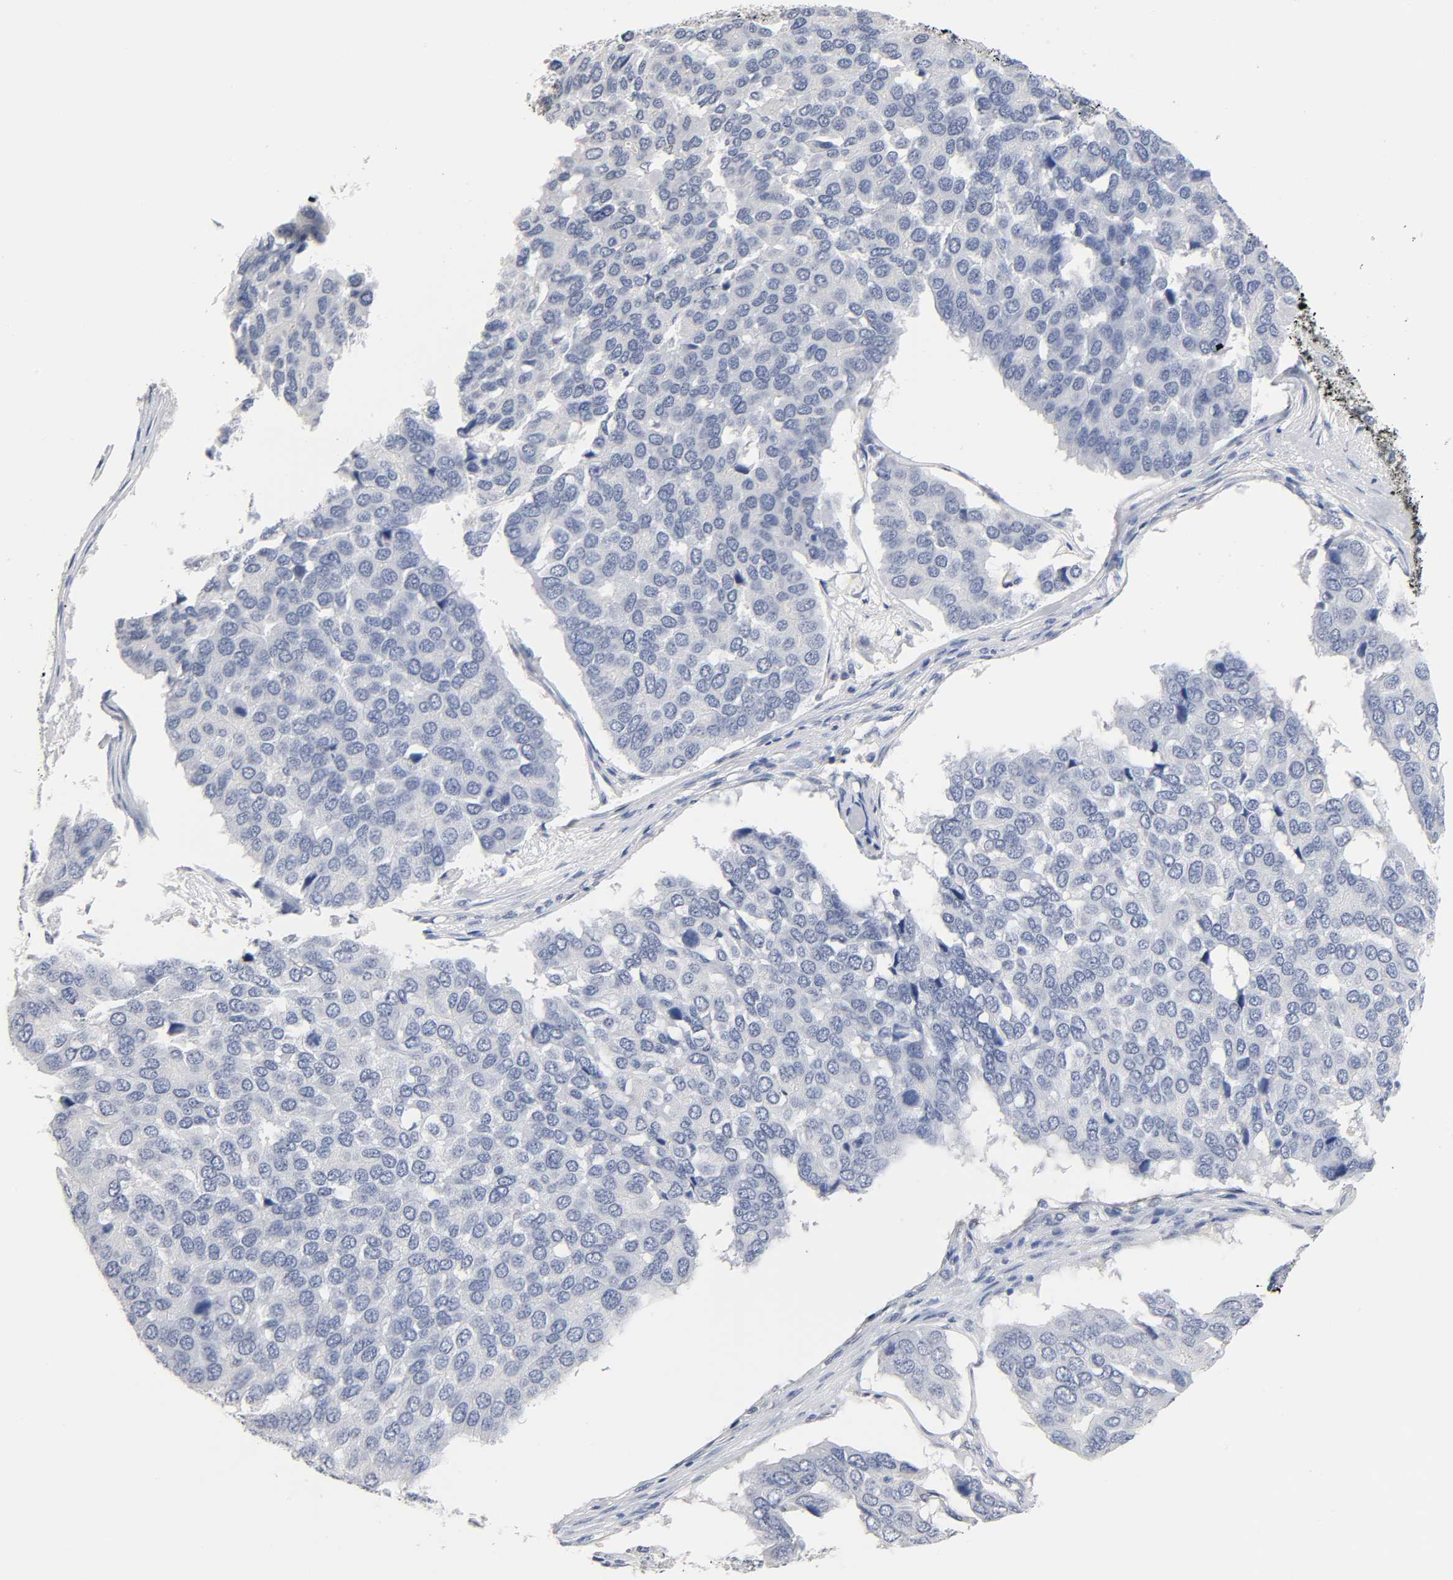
{"staining": {"intensity": "negative", "quantity": "none", "location": "none"}, "tissue": "pancreatic cancer", "cell_type": "Tumor cells", "image_type": "cancer", "snomed": [{"axis": "morphology", "description": "Adenocarcinoma, NOS"}, {"axis": "topography", "description": "Pancreas"}], "caption": "A histopathology image of adenocarcinoma (pancreatic) stained for a protein exhibits no brown staining in tumor cells.", "gene": "NFATC1", "patient": {"sex": "male", "age": 50}}